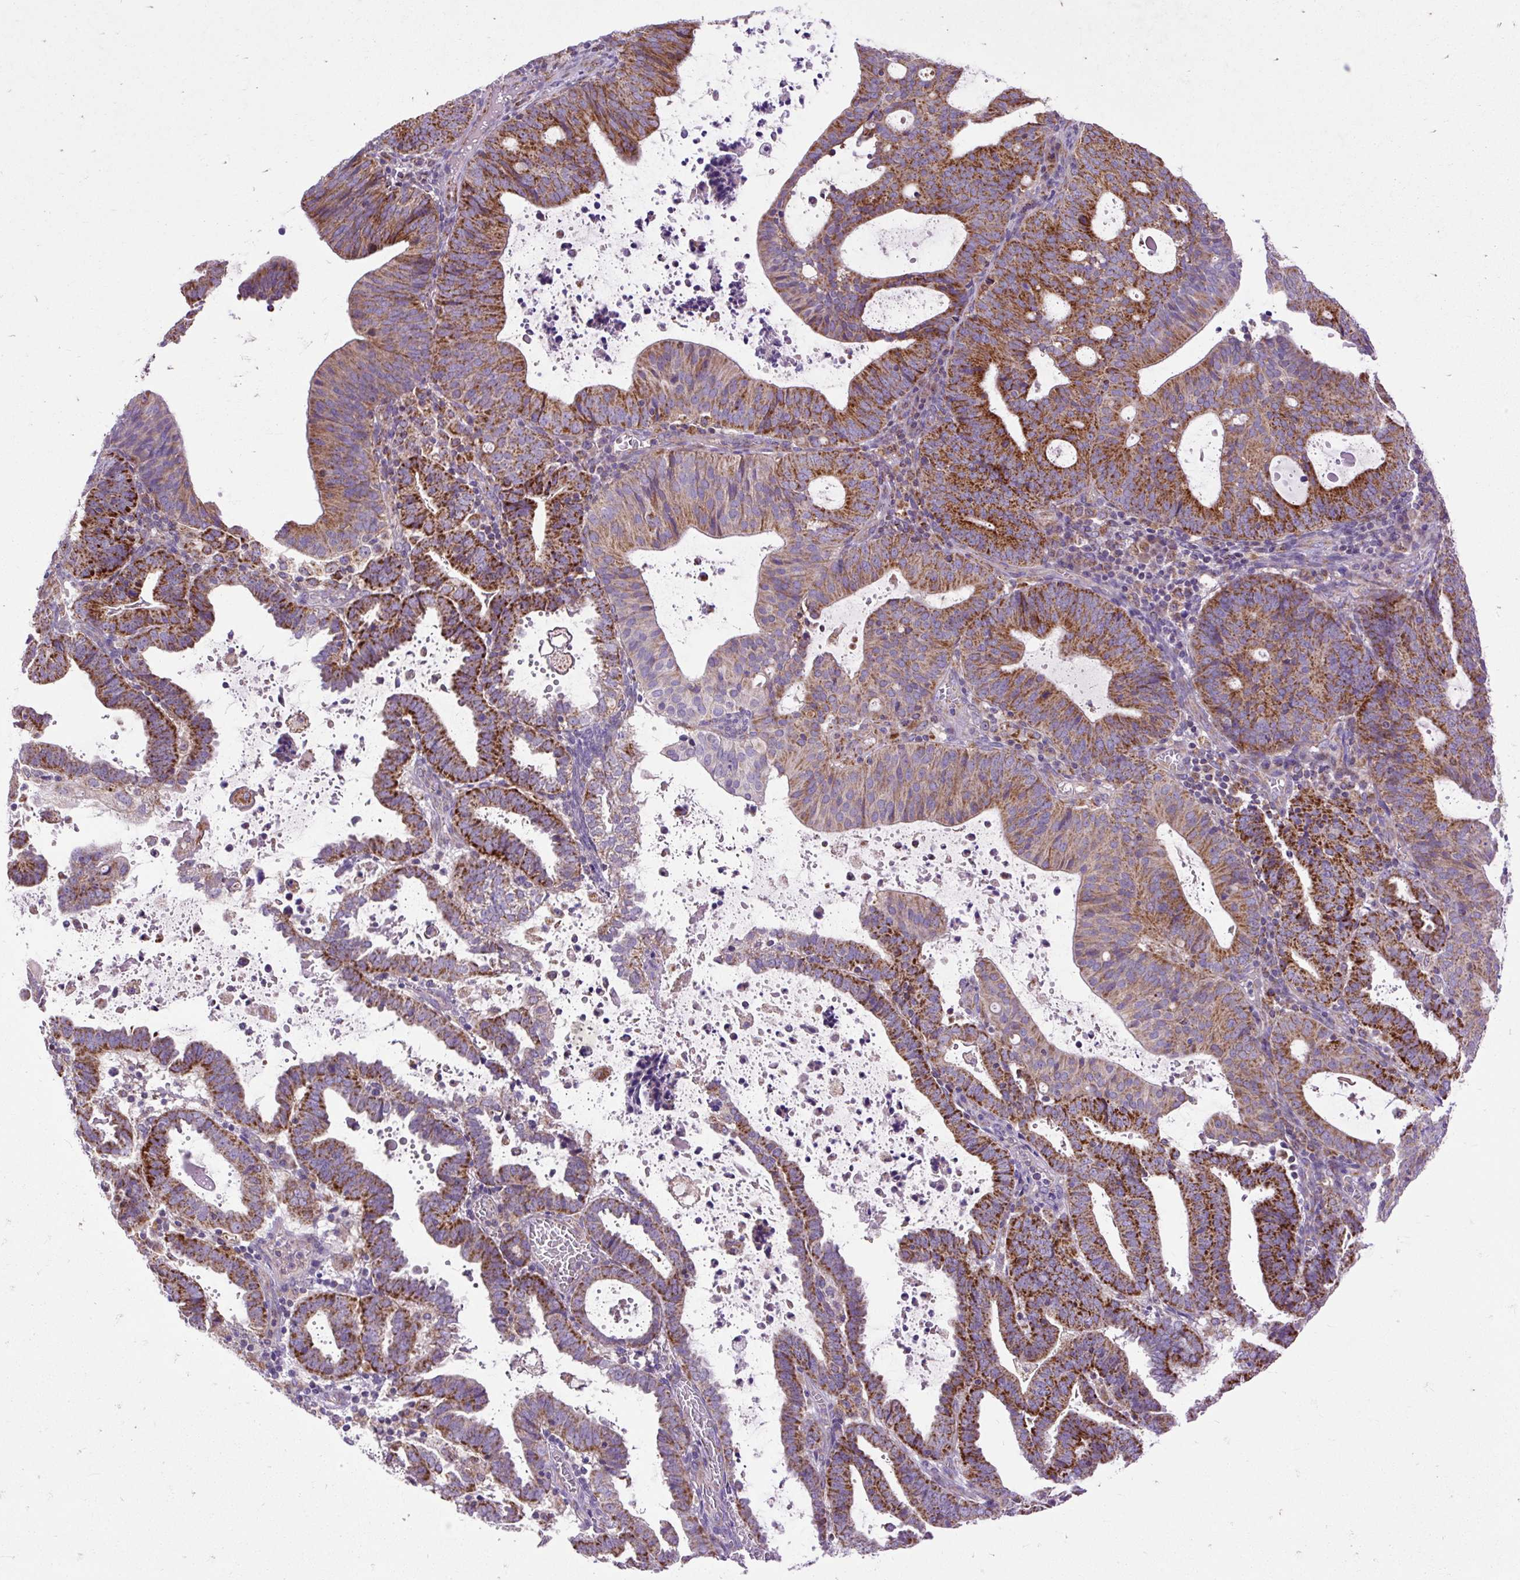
{"staining": {"intensity": "strong", "quantity": ">75%", "location": "cytoplasmic/membranous"}, "tissue": "endometrial cancer", "cell_type": "Tumor cells", "image_type": "cancer", "snomed": [{"axis": "morphology", "description": "Adenocarcinoma, NOS"}, {"axis": "topography", "description": "Uterus"}], "caption": "An immunohistochemistry photomicrograph of tumor tissue is shown. Protein staining in brown labels strong cytoplasmic/membranous positivity in endometrial cancer (adenocarcinoma) within tumor cells. Immunohistochemistry (ihc) stains the protein in brown and the nuclei are stained blue.", "gene": "TOMM40", "patient": {"sex": "female", "age": 83}}